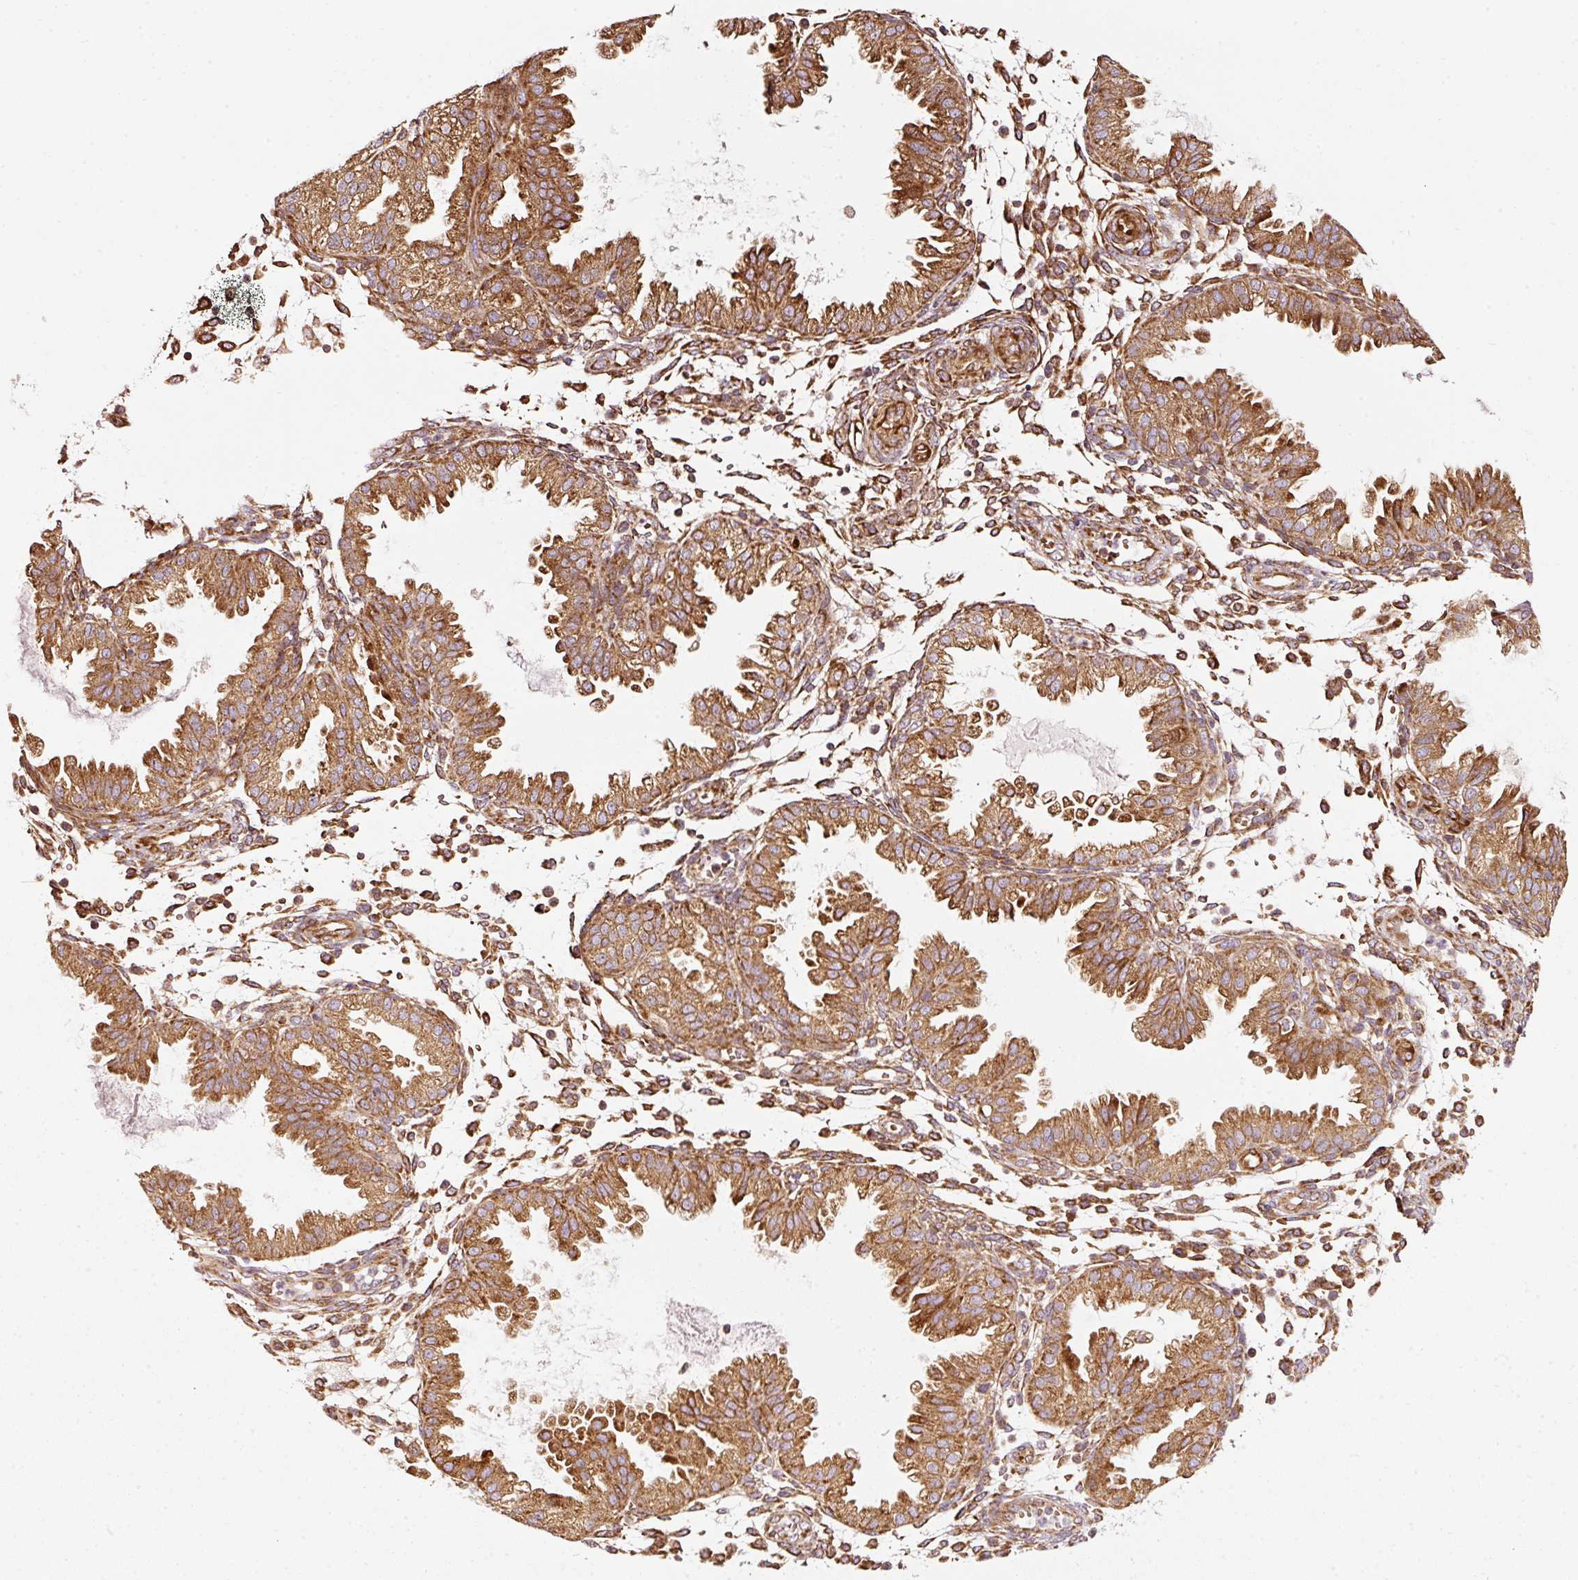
{"staining": {"intensity": "moderate", "quantity": ">75%", "location": "cytoplasmic/membranous"}, "tissue": "endometrium", "cell_type": "Cells in endometrial stroma", "image_type": "normal", "snomed": [{"axis": "morphology", "description": "Normal tissue, NOS"}, {"axis": "topography", "description": "Endometrium"}], "caption": "Brown immunohistochemical staining in benign human endometrium displays moderate cytoplasmic/membranous expression in about >75% of cells in endometrial stroma.", "gene": "ISCU", "patient": {"sex": "female", "age": 33}}